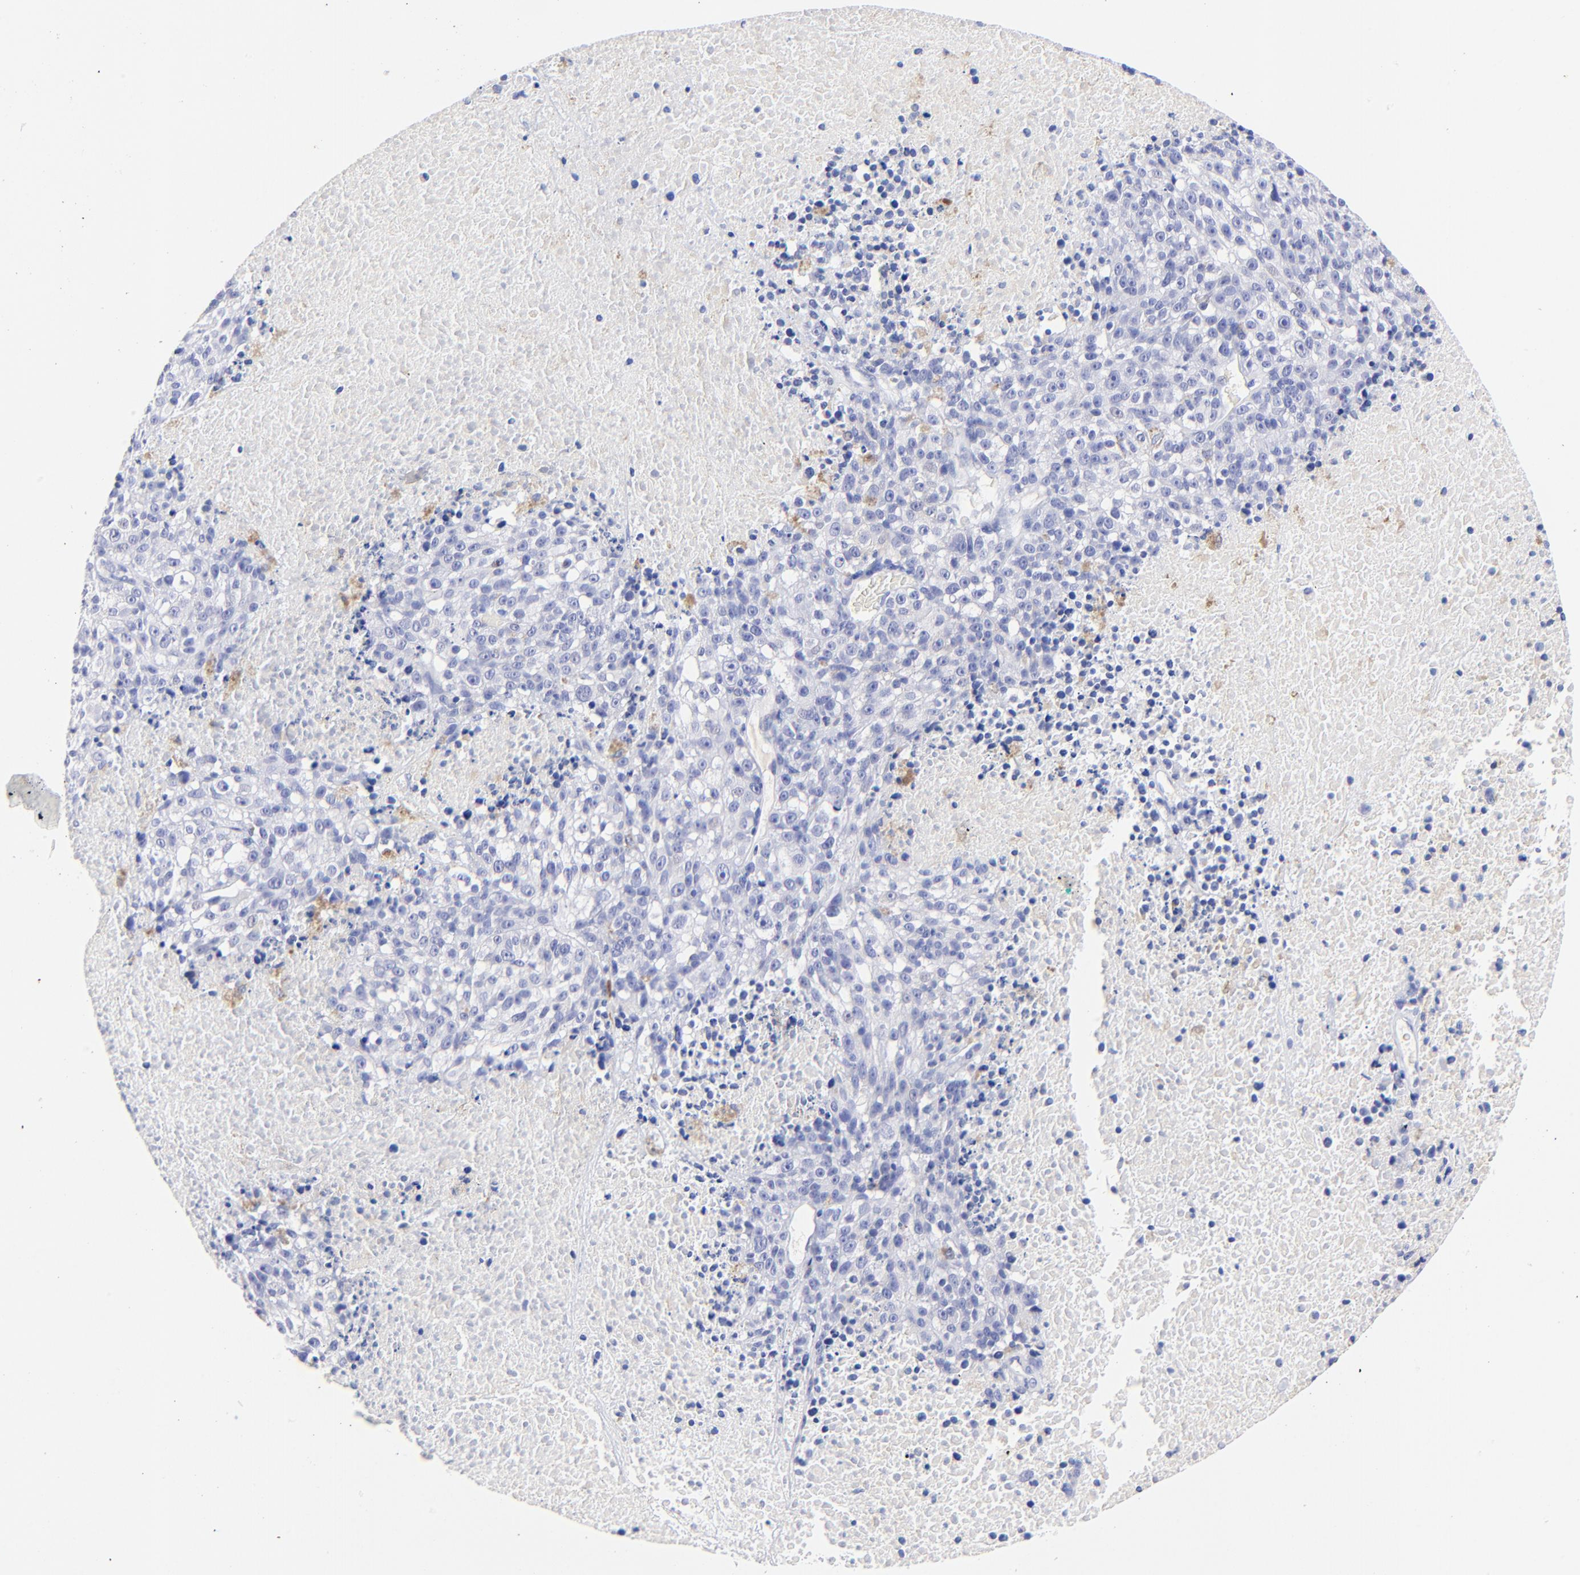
{"staining": {"intensity": "negative", "quantity": "none", "location": "none"}, "tissue": "melanoma", "cell_type": "Tumor cells", "image_type": "cancer", "snomed": [{"axis": "morphology", "description": "Malignant melanoma, Metastatic site"}, {"axis": "topography", "description": "Cerebral cortex"}], "caption": "There is no significant positivity in tumor cells of melanoma.", "gene": "HORMAD2", "patient": {"sex": "female", "age": 52}}